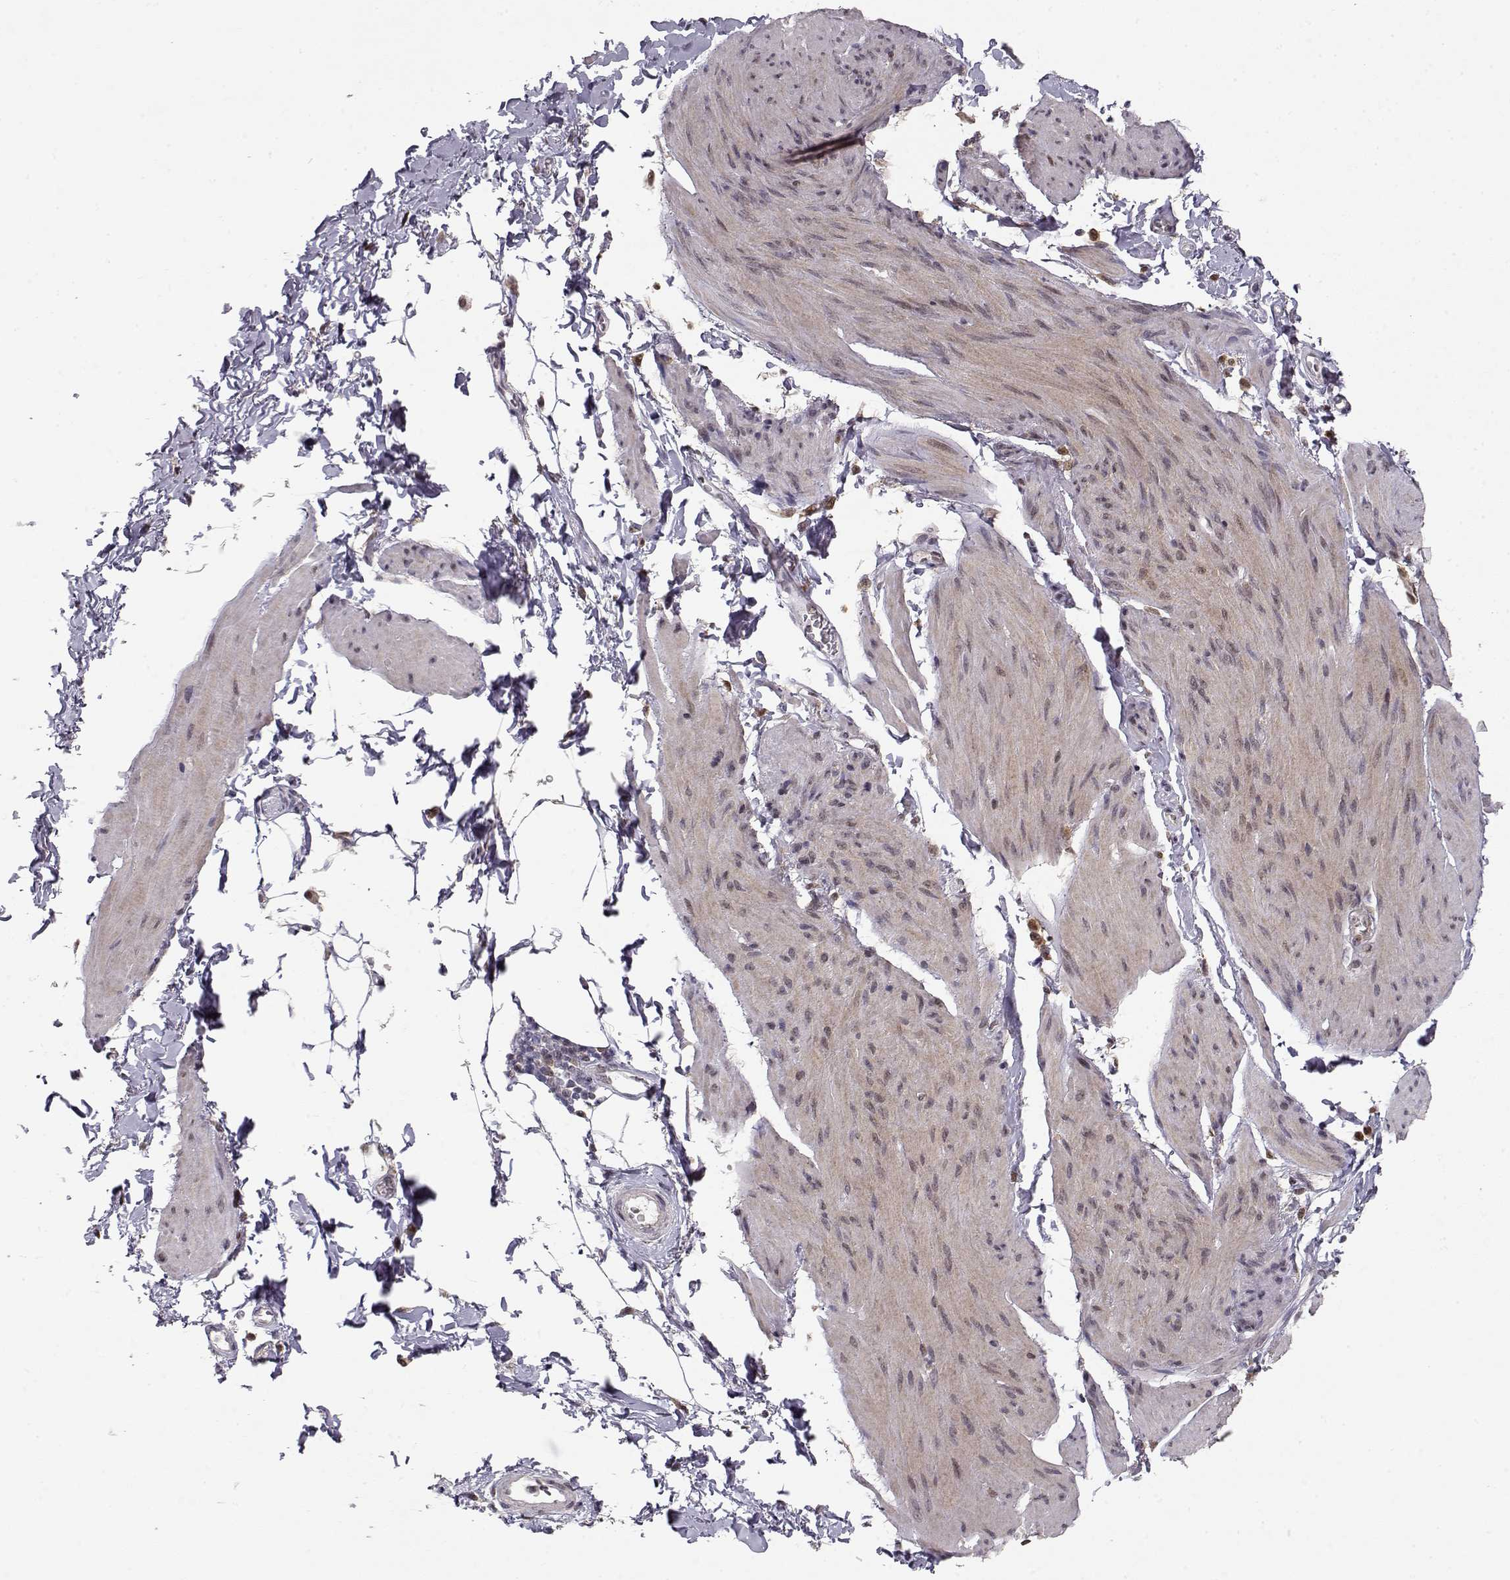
{"staining": {"intensity": "weak", "quantity": "25%-75%", "location": "cytoplasmic/membranous"}, "tissue": "smooth muscle", "cell_type": "Smooth muscle cells", "image_type": "normal", "snomed": [{"axis": "morphology", "description": "Normal tissue, NOS"}, {"axis": "topography", "description": "Adipose tissue"}, {"axis": "topography", "description": "Smooth muscle"}, {"axis": "topography", "description": "Peripheral nerve tissue"}], "caption": "IHC photomicrograph of benign smooth muscle: human smooth muscle stained using immunohistochemistry reveals low levels of weak protein expression localized specifically in the cytoplasmic/membranous of smooth muscle cells, appearing as a cytoplasmic/membranous brown color.", "gene": "CDK4", "patient": {"sex": "male", "age": 83}}